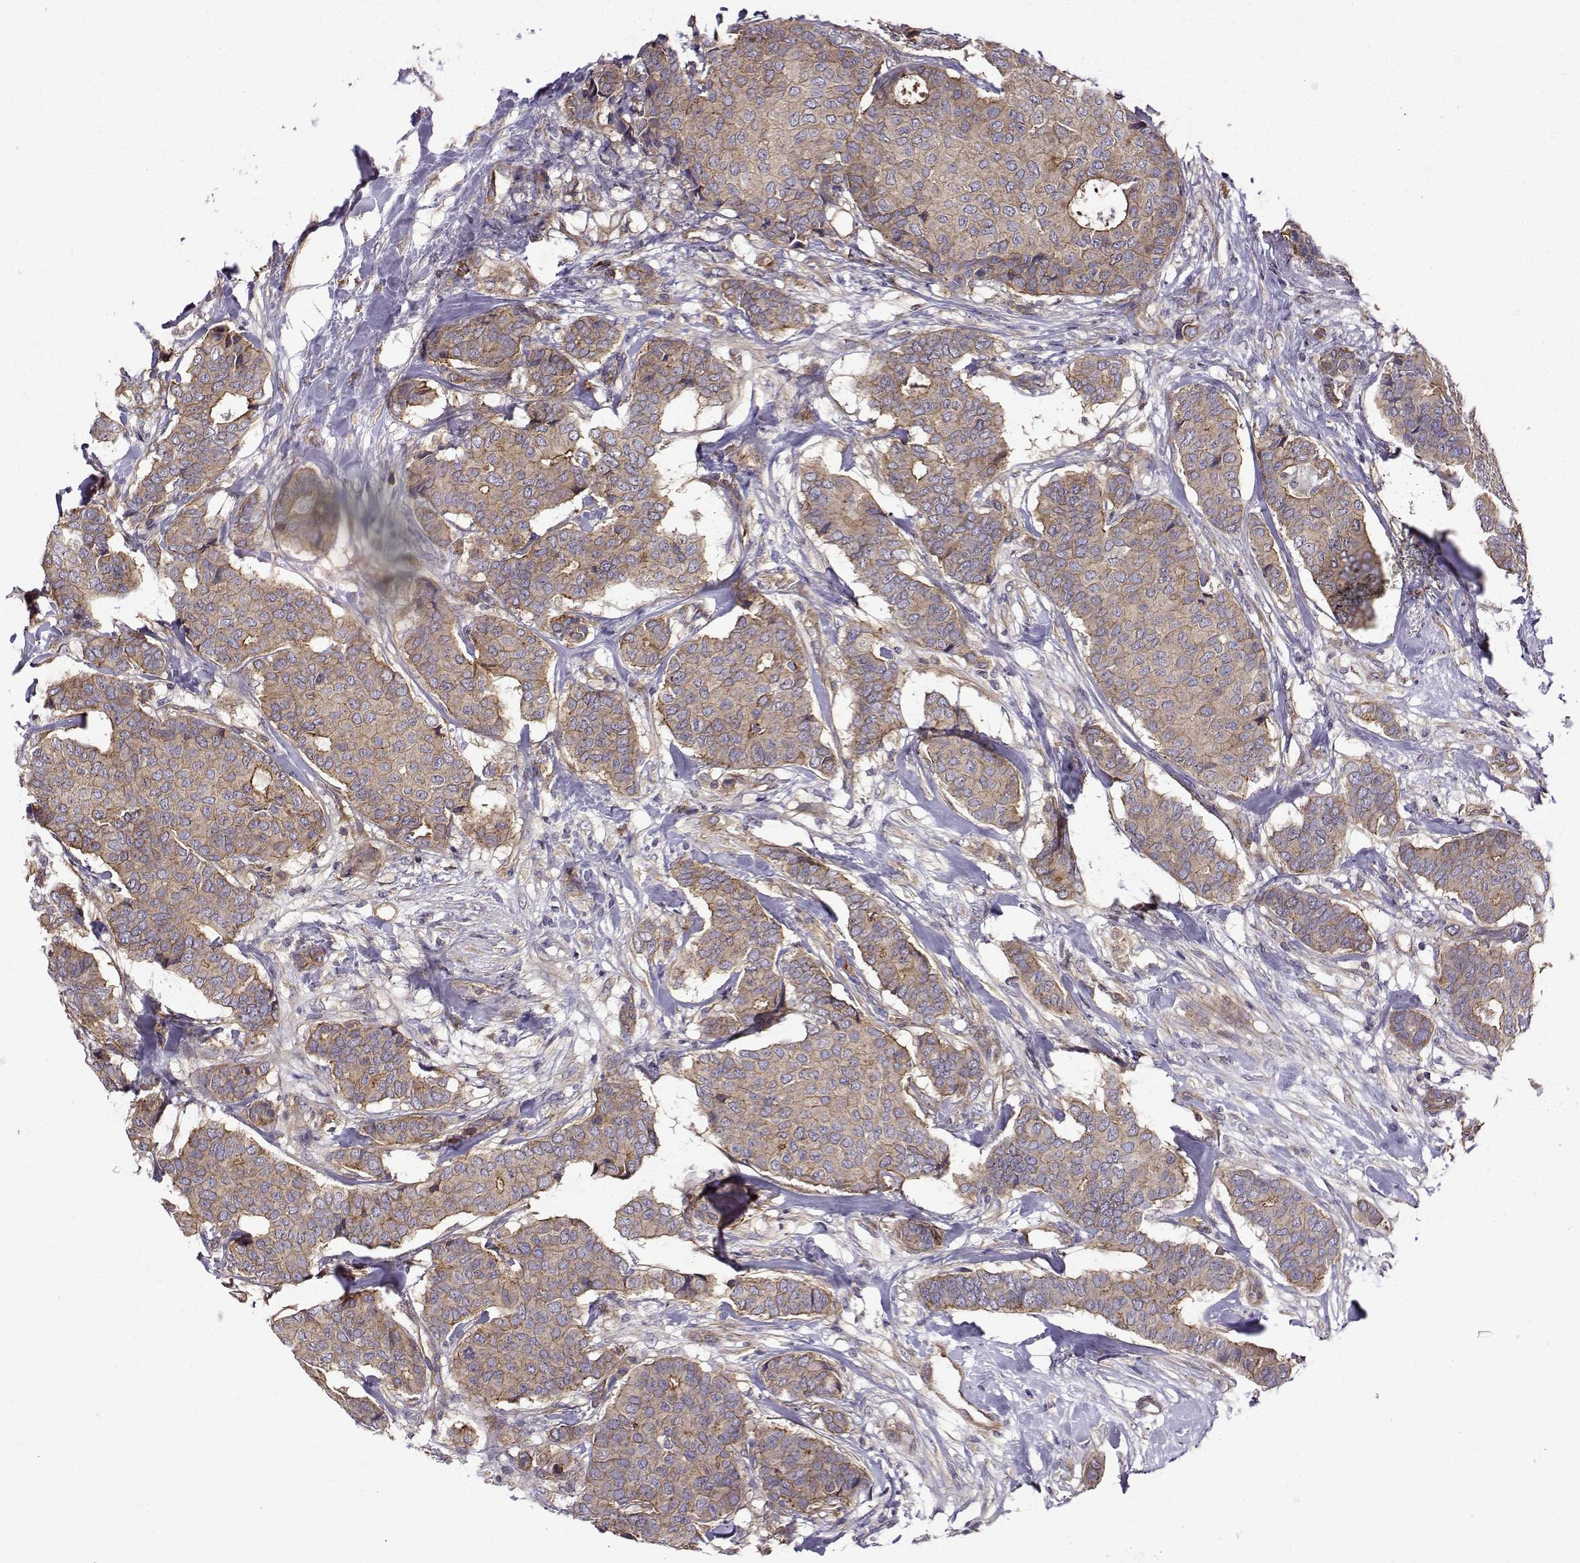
{"staining": {"intensity": "strong", "quantity": "<25%", "location": "cytoplasmic/membranous"}, "tissue": "breast cancer", "cell_type": "Tumor cells", "image_type": "cancer", "snomed": [{"axis": "morphology", "description": "Duct carcinoma"}, {"axis": "topography", "description": "Breast"}], "caption": "Immunohistochemistry of intraductal carcinoma (breast) exhibits medium levels of strong cytoplasmic/membranous staining in about <25% of tumor cells.", "gene": "ITGB8", "patient": {"sex": "female", "age": 75}}